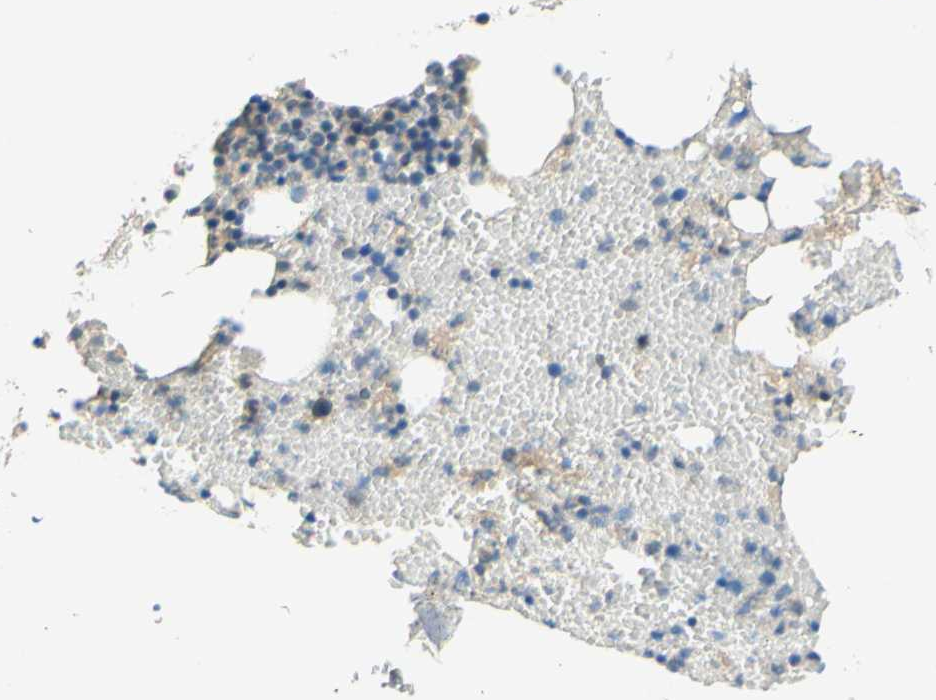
{"staining": {"intensity": "weak", "quantity": "<25%", "location": "nuclear"}, "tissue": "bone marrow", "cell_type": "Hematopoietic cells", "image_type": "normal", "snomed": [{"axis": "morphology", "description": "Normal tissue, NOS"}, {"axis": "morphology", "description": "Inflammation, NOS"}, {"axis": "topography", "description": "Bone marrow"}], "caption": "Hematopoietic cells show no significant protein expression in benign bone marrow. The staining is performed using DAB (3,3'-diaminobenzidine) brown chromogen with nuclei counter-stained in using hematoxylin.", "gene": "C2CD2L", "patient": {"sex": "female", "age": 79}}